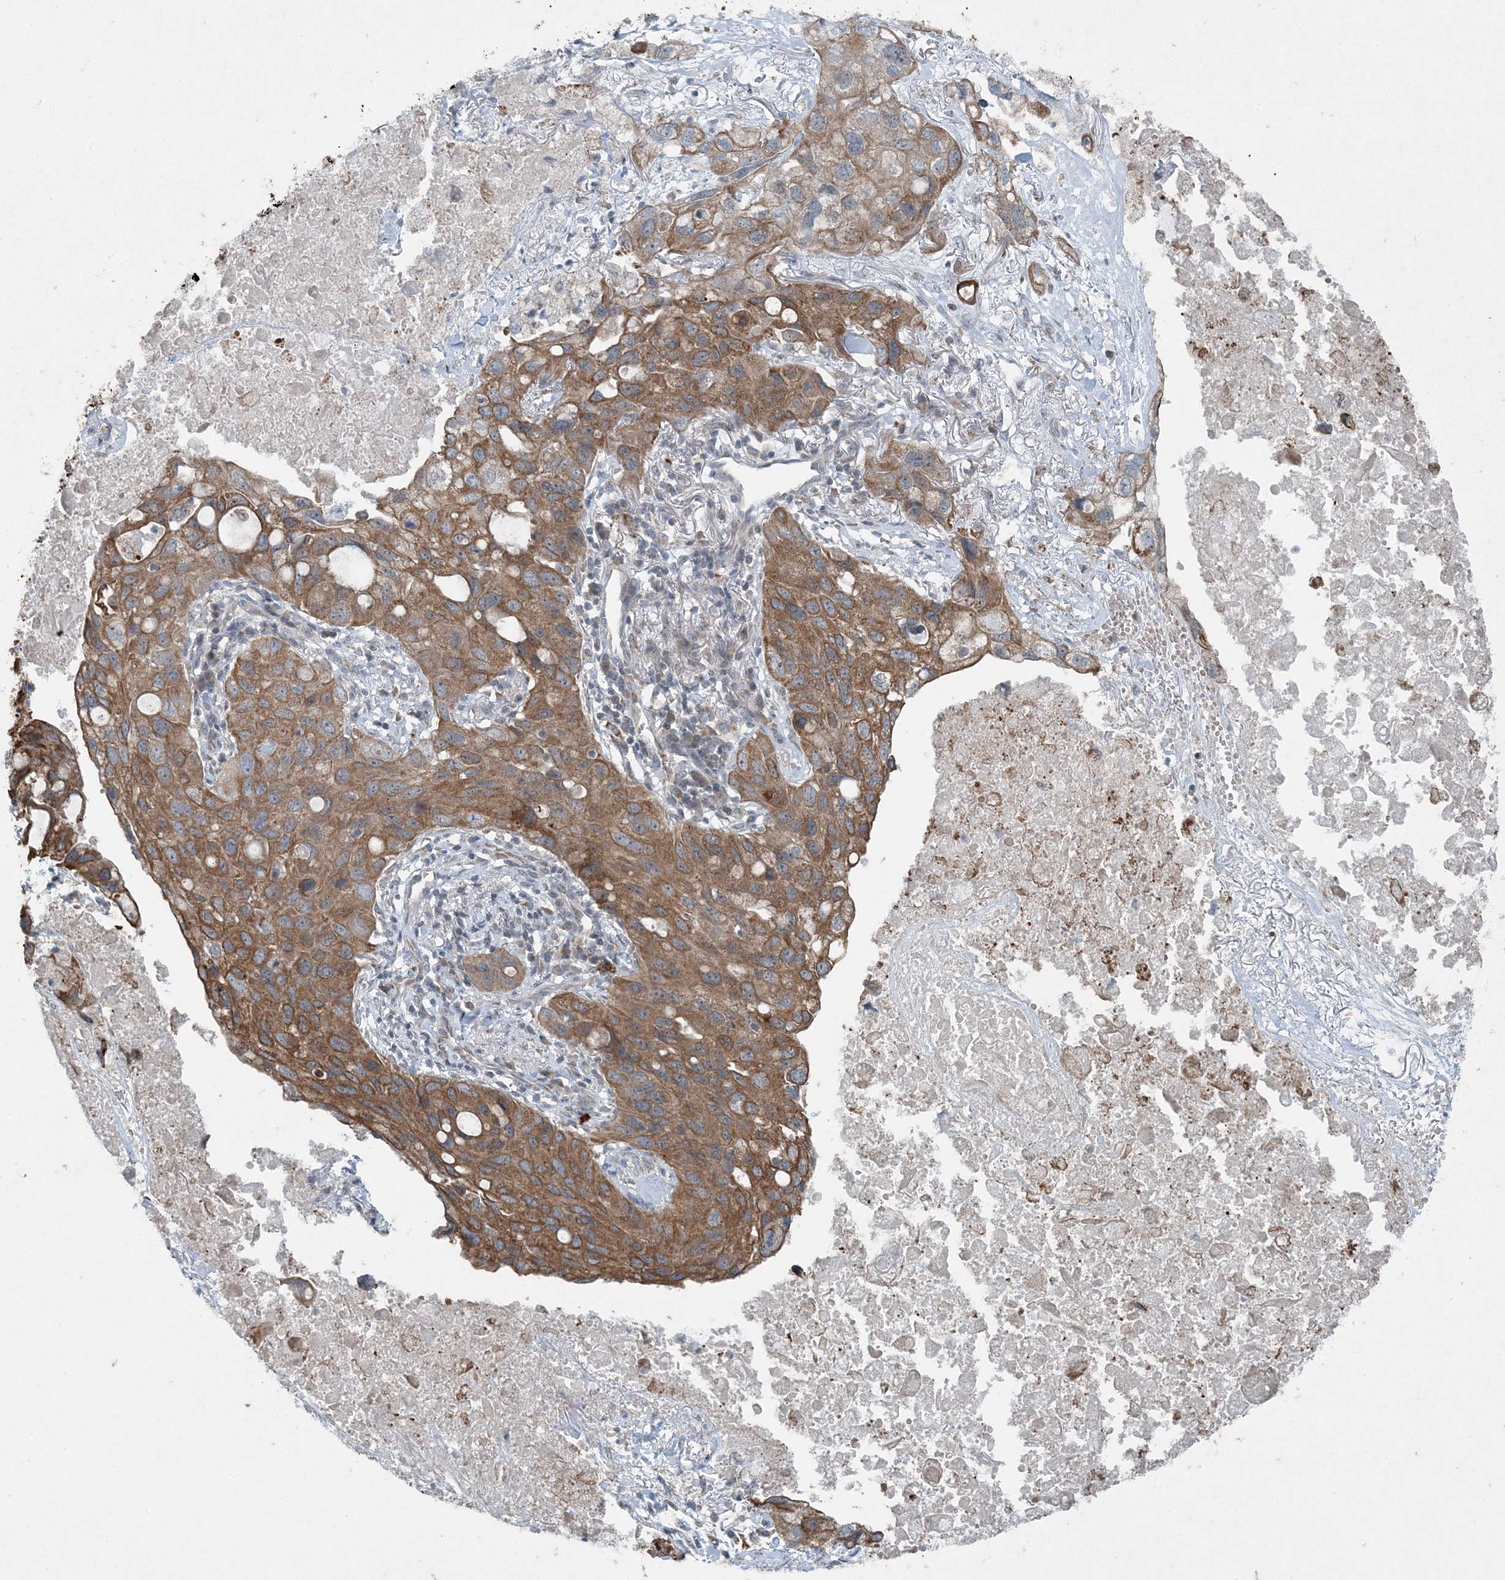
{"staining": {"intensity": "moderate", "quantity": ">75%", "location": "cytoplasmic/membranous"}, "tissue": "lung cancer", "cell_type": "Tumor cells", "image_type": "cancer", "snomed": [{"axis": "morphology", "description": "Squamous cell carcinoma, NOS"}, {"axis": "topography", "description": "Lung"}], "caption": "Immunohistochemical staining of lung cancer (squamous cell carcinoma) displays medium levels of moderate cytoplasmic/membranous staining in about >75% of tumor cells.", "gene": "PC", "patient": {"sex": "female", "age": 73}}